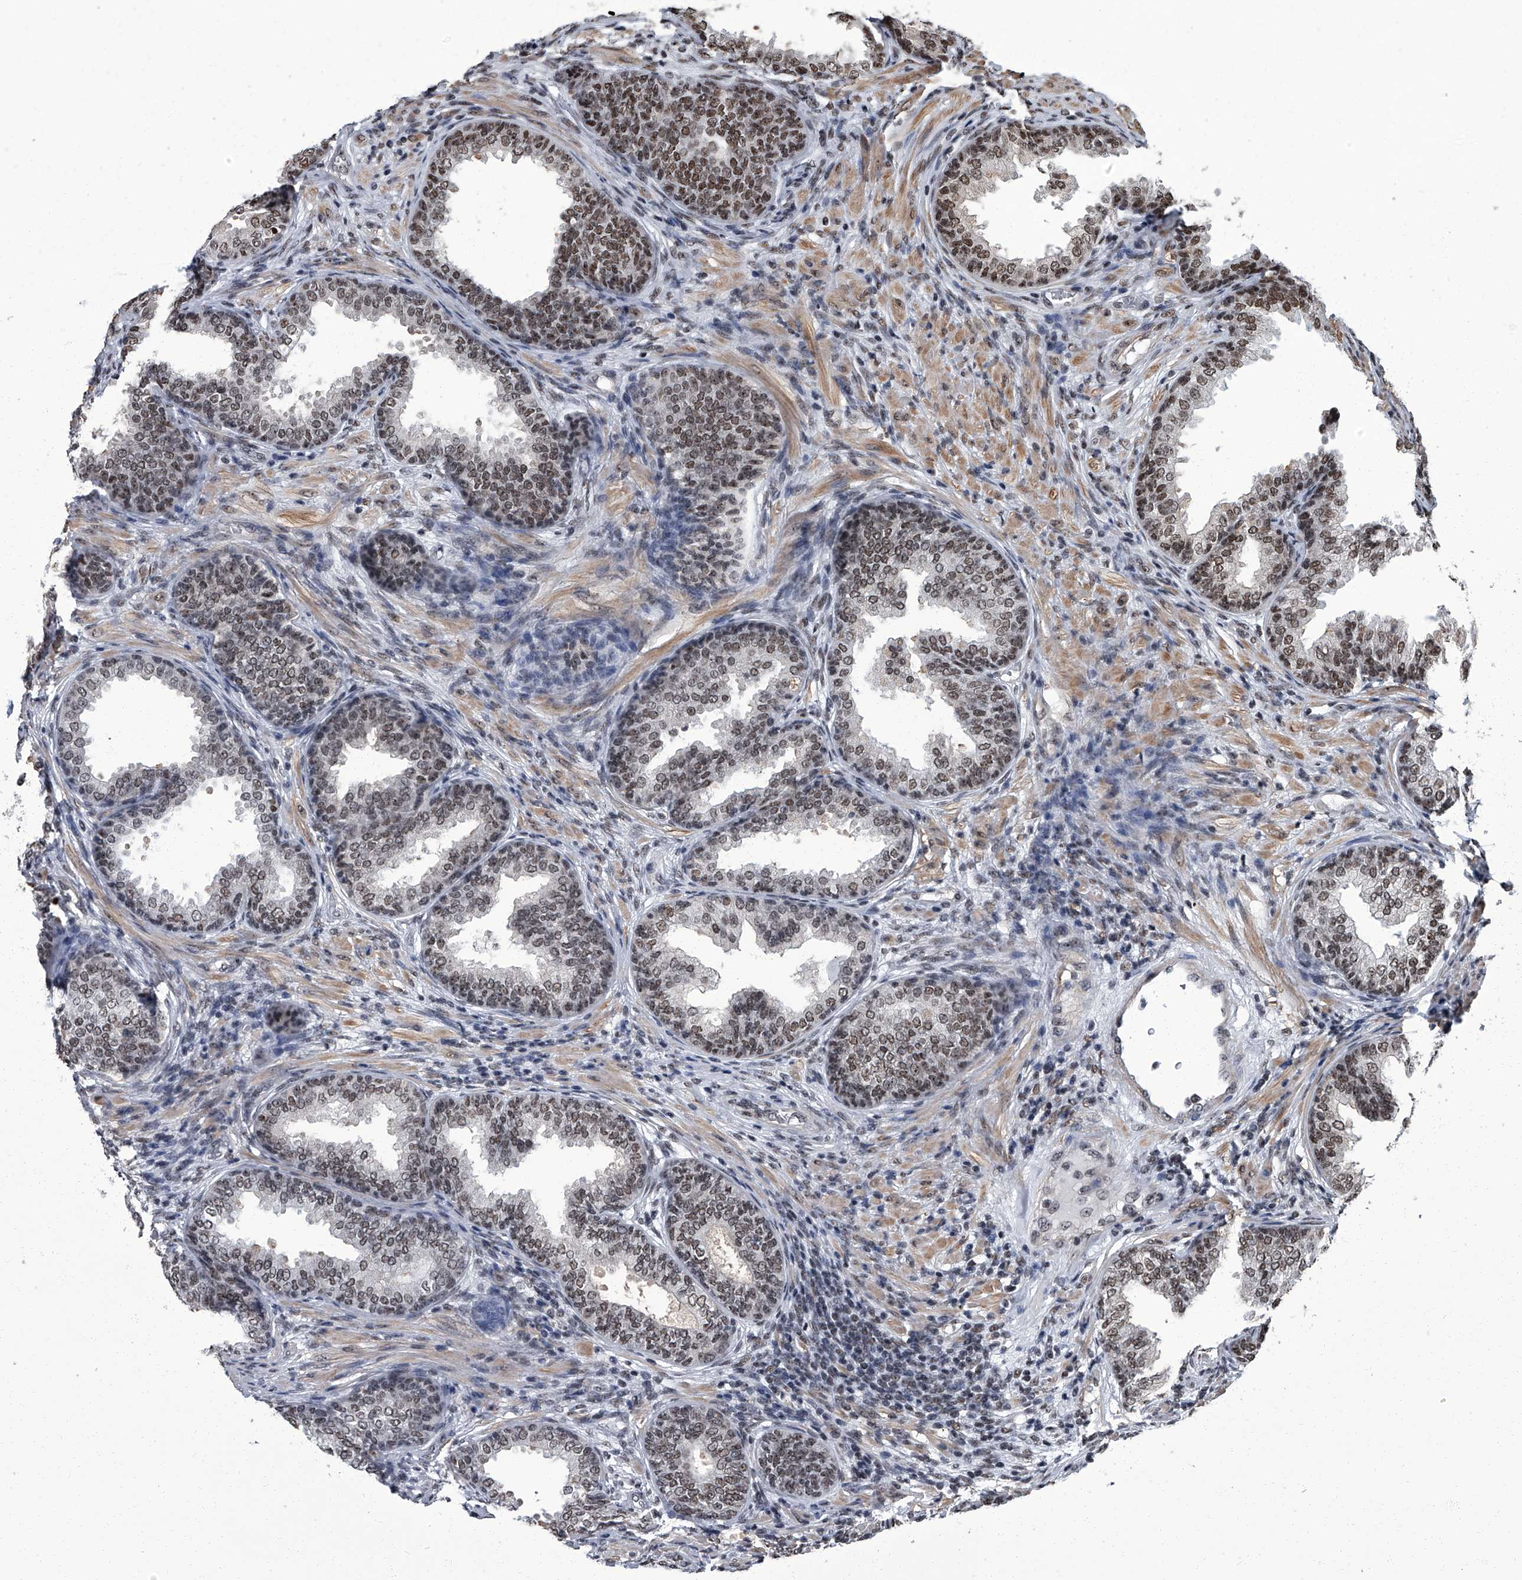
{"staining": {"intensity": "moderate", "quantity": "25%-75%", "location": "nuclear"}, "tissue": "prostate", "cell_type": "Glandular cells", "image_type": "normal", "snomed": [{"axis": "morphology", "description": "Normal tissue, NOS"}, {"axis": "topography", "description": "Prostate"}], "caption": "This histopathology image reveals immunohistochemistry (IHC) staining of normal human prostate, with medium moderate nuclear positivity in about 25%-75% of glandular cells.", "gene": "ZNF518B", "patient": {"sex": "male", "age": 76}}